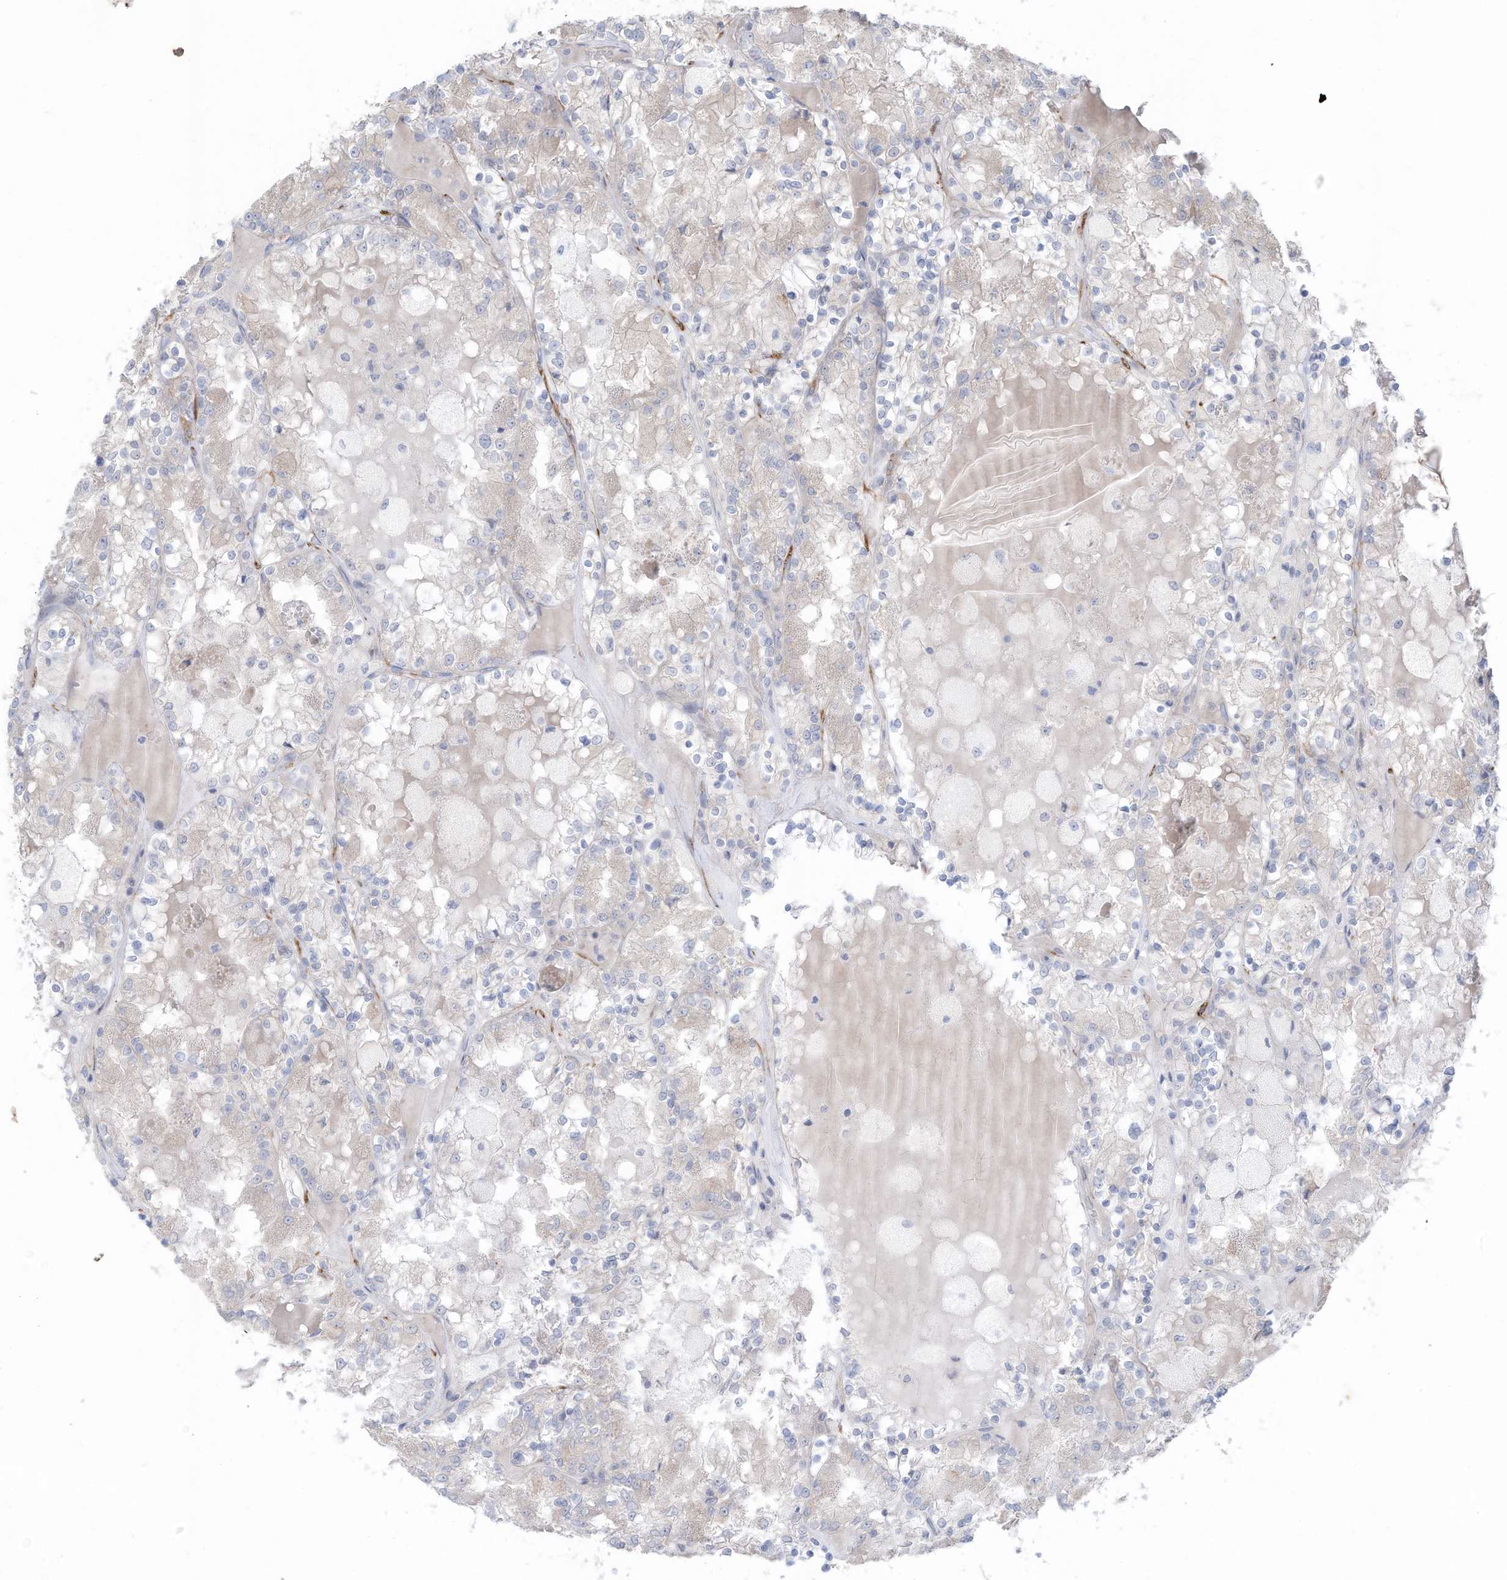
{"staining": {"intensity": "negative", "quantity": "none", "location": "none"}, "tissue": "renal cancer", "cell_type": "Tumor cells", "image_type": "cancer", "snomed": [{"axis": "morphology", "description": "Adenocarcinoma, NOS"}, {"axis": "topography", "description": "Kidney"}], "caption": "This is an immunohistochemistry image of renal adenocarcinoma. There is no positivity in tumor cells.", "gene": "SLC17A7", "patient": {"sex": "female", "age": 56}}